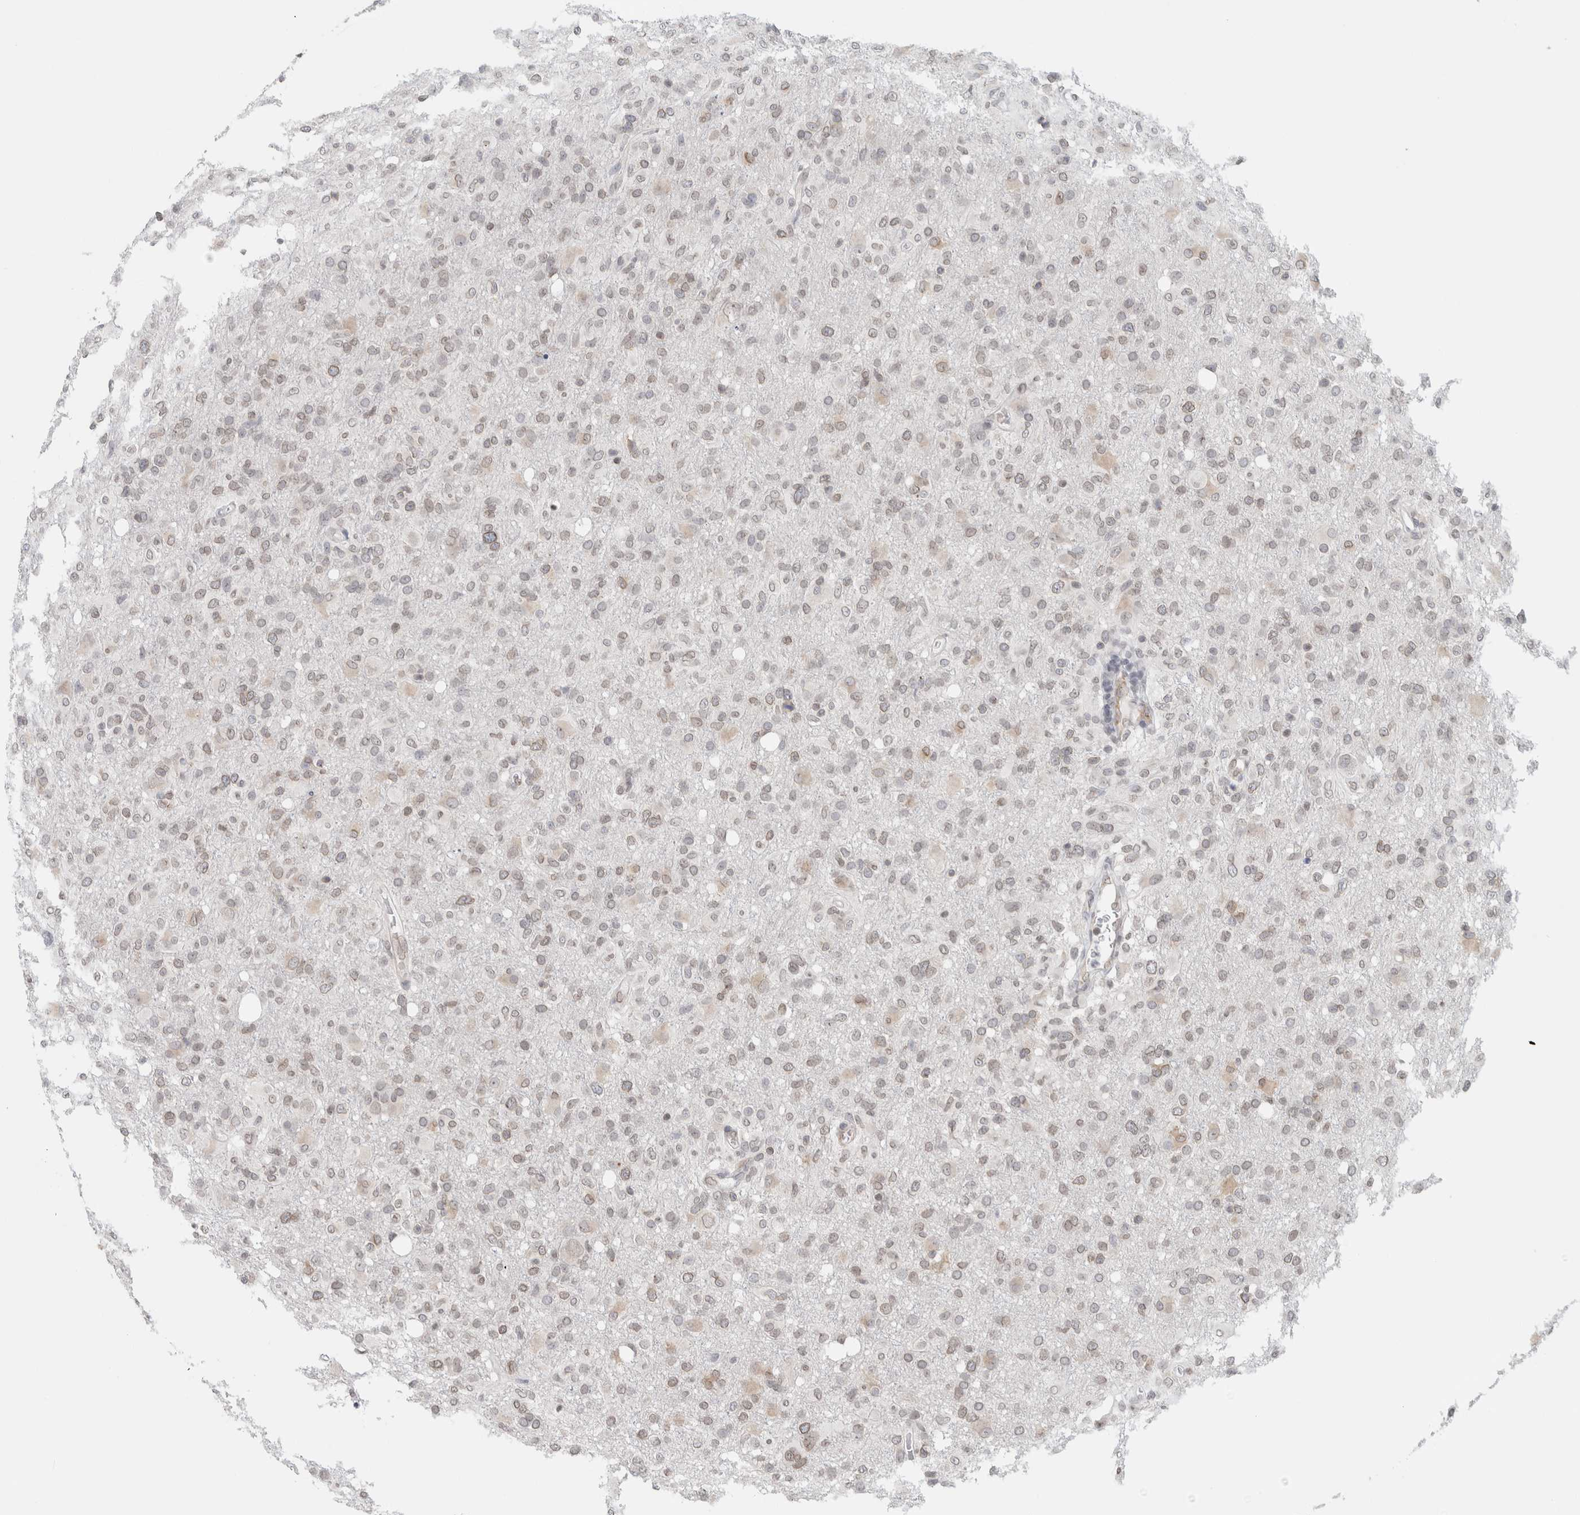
{"staining": {"intensity": "weak", "quantity": "25%-75%", "location": "nuclear"}, "tissue": "glioma", "cell_type": "Tumor cells", "image_type": "cancer", "snomed": [{"axis": "morphology", "description": "Glioma, malignant, High grade"}, {"axis": "topography", "description": "Brain"}], "caption": "Immunohistochemistry photomicrograph of high-grade glioma (malignant) stained for a protein (brown), which exhibits low levels of weak nuclear staining in about 25%-75% of tumor cells.", "gene": "RBMX2", "patient": {"sex": "female", "age": 57}}